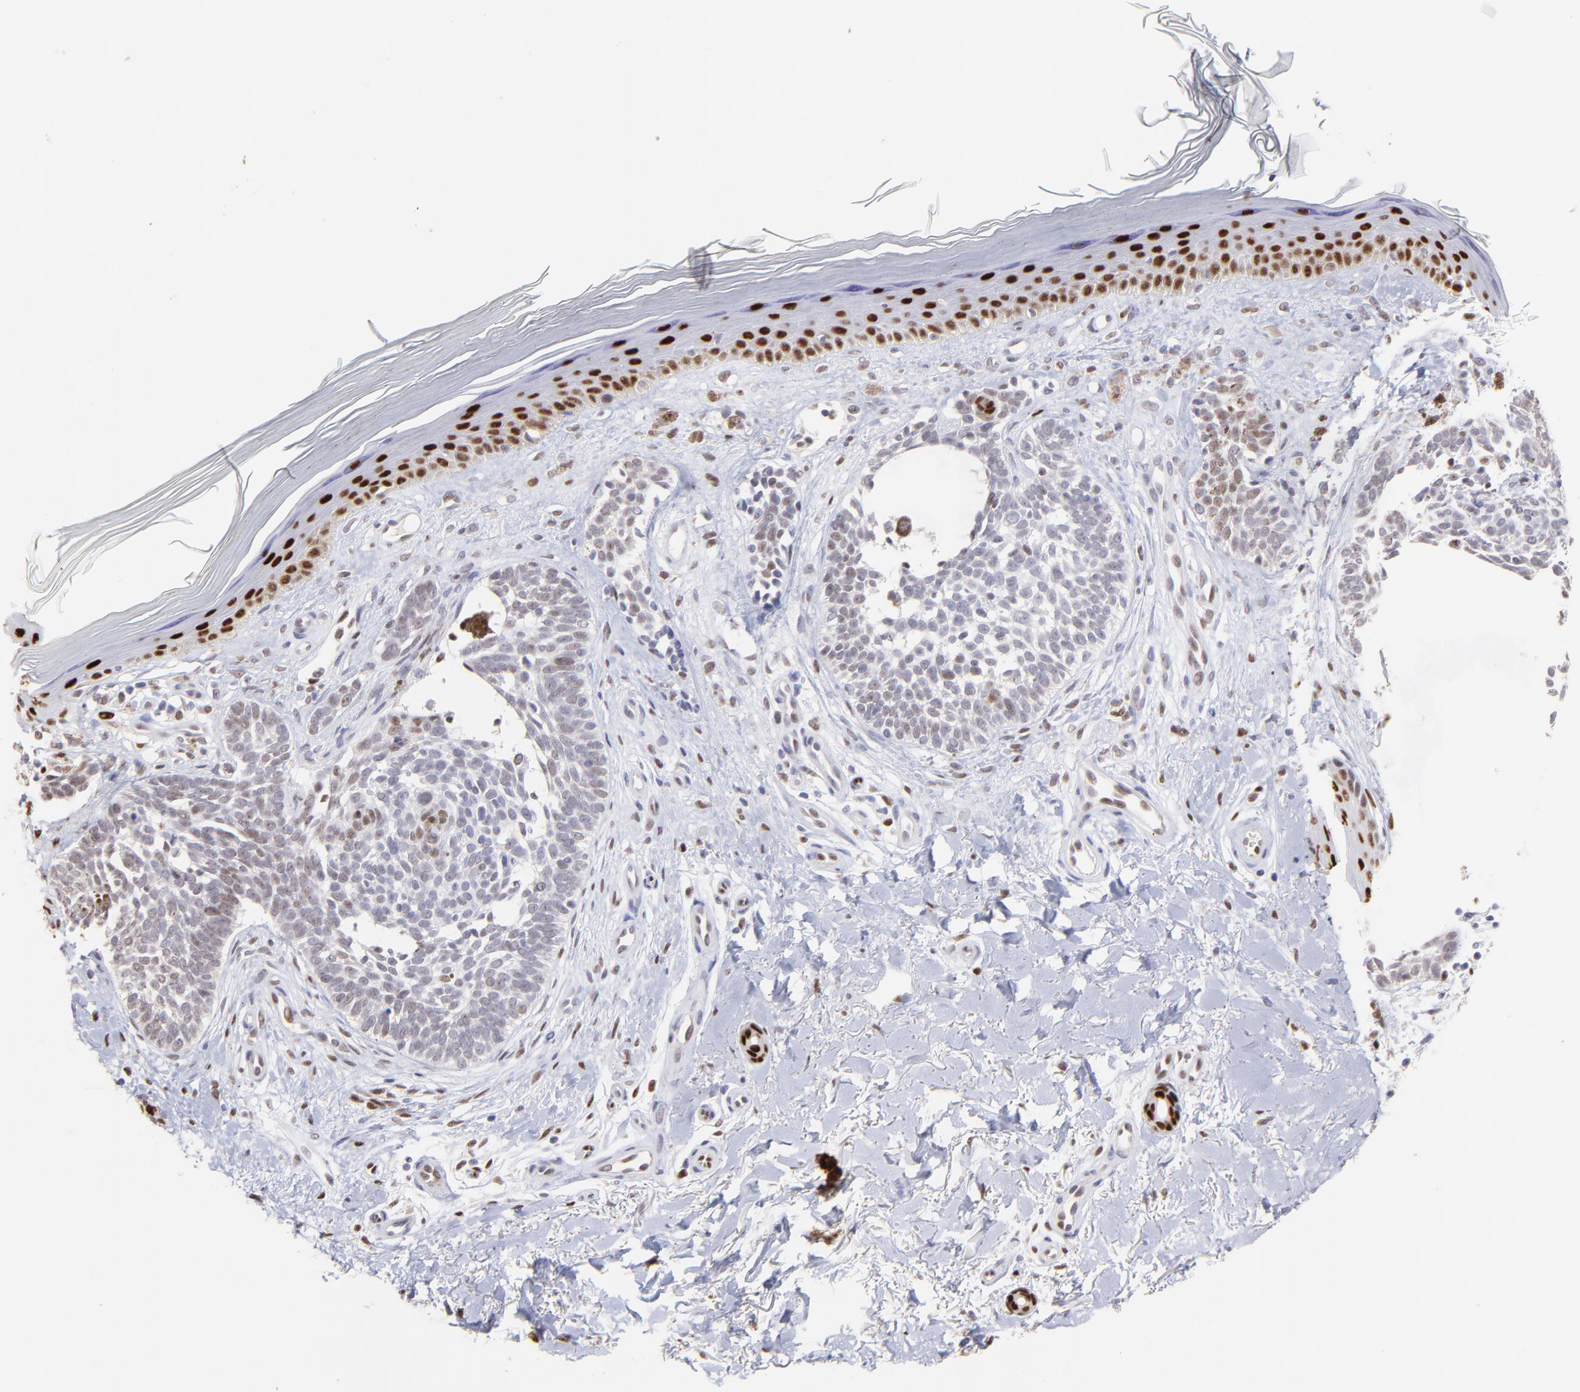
{"staining": {"intensity": "weak", "quantity": "<25%", "location": "nuclear"}, "tissue": "skin cancer", "cell_type": "Tumor cells", "image_type": "cancer", "snomed": [{"axis": "morphology", "description": "Normal tissue, NOS"}, {"axis": "morphology", "description": "Basal cell carcinoma"}, {"axis": "topography", "description": "Skin"}], "caption": "This micrograph is of skin cancer stained with IHC to label a protein in brown with the nuclei are counter-stained blue. There is no staining in tumor cells.", "gene": "KLF4", "patient": {"sex": "female", "age": 58}}